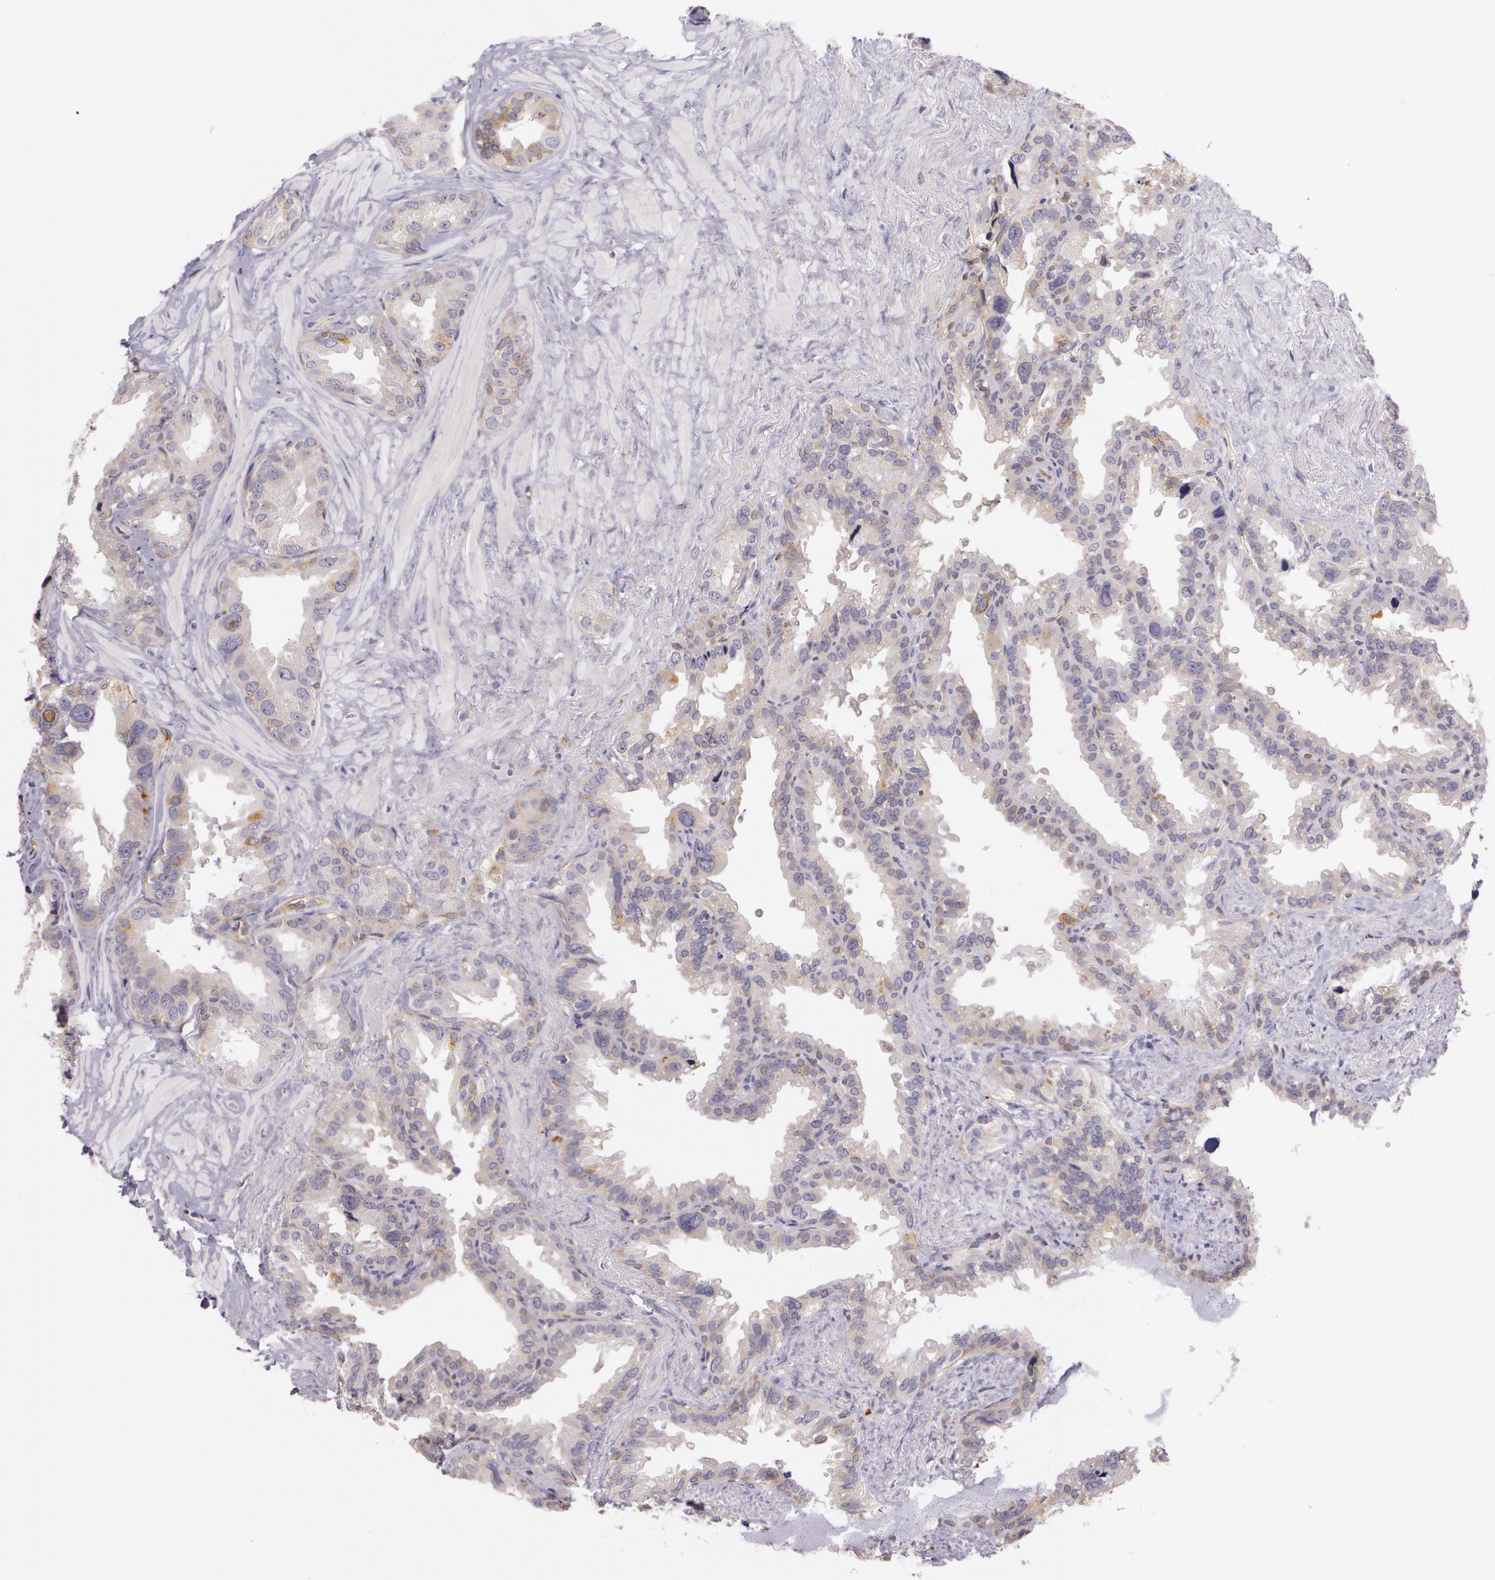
{"staining": {"intensity": "weak", "quantity": "25%-75%", "location": "cytoplasmic/membranous"}, "tissue": "seminal vesicle", "cell_type": "Glandular cells", "image_type": "normal", "snomed": [{"axis": "morphology", "description": "Normal tissue, NOS"}, {"axis": "topography", "description": "Prostate"}, {"axis": "topography", "description": "Seminal veicle"}], "caption": "A brown stain labels weak cytoplasmic/membranous positivity of a protein in glandular cells of benign human seminal vesicle. The staining was performed using DAB to visualize the protein expression in brown, while the nuclei were stained in blue with hematoxylin (Magnification: 20x).", "gene": "APP", "patient": {"sex": "male", "age": 63}}